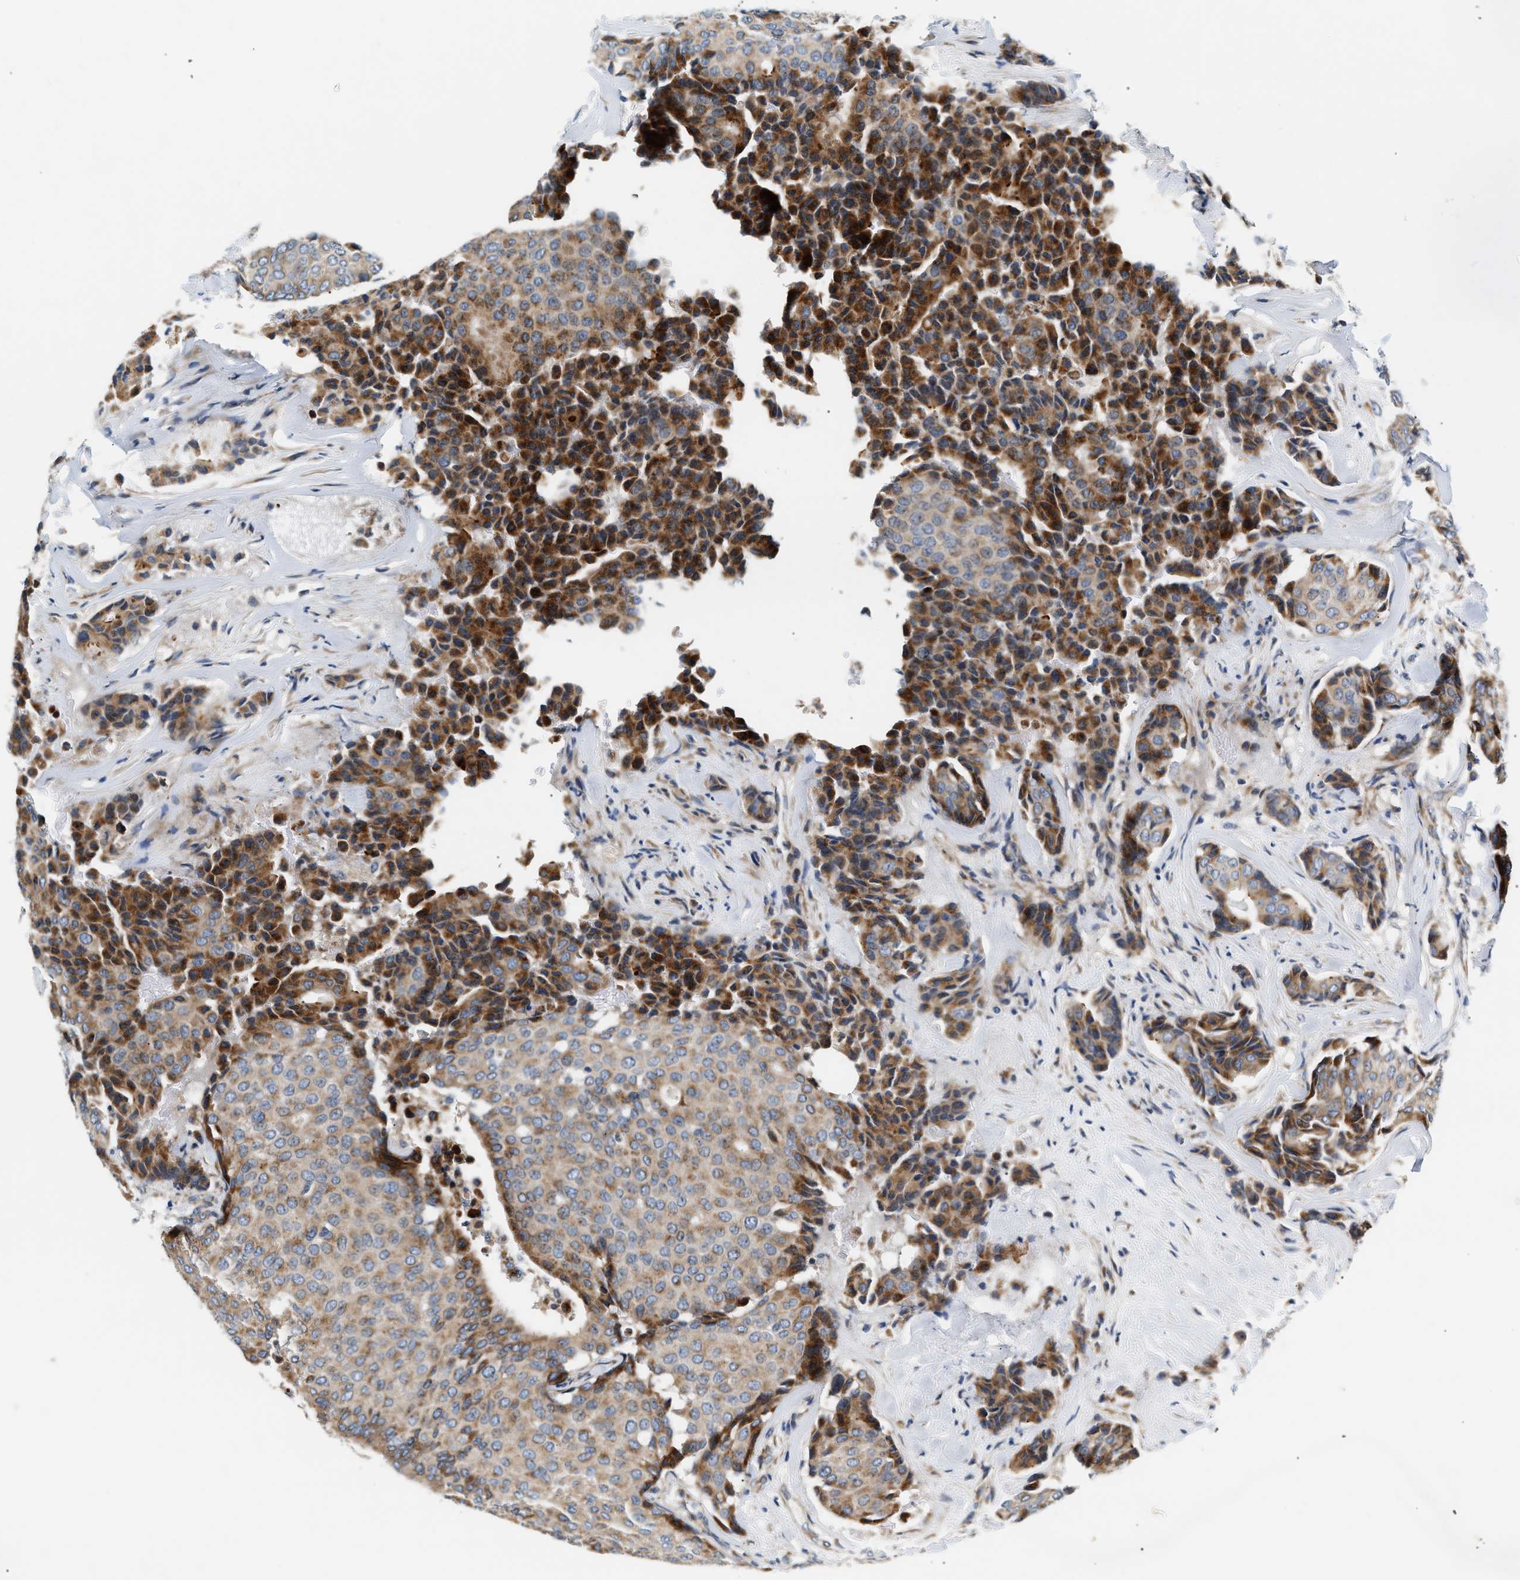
{"staining": {"intensity": "moderate", "quantity": ">75%", "location": "cytoplasmic/membranous"}, "tissue": "breast cancer", "cell_type": "Tumor cells", "image_type": "cancer", "snomed": [{"axis": "morphology", "description": "Duct carcinoma"}, {"axis": "topography", "description": "Breast"}], "caption": "Intraductal carcinoma (breast) stained for a protein (brown) displays moderate cytoplasmic/membranous positive positivity in approximately >75% of tumor cells.", "gene": "IFT74", "patient": {"sex": "female", "age": 75}}